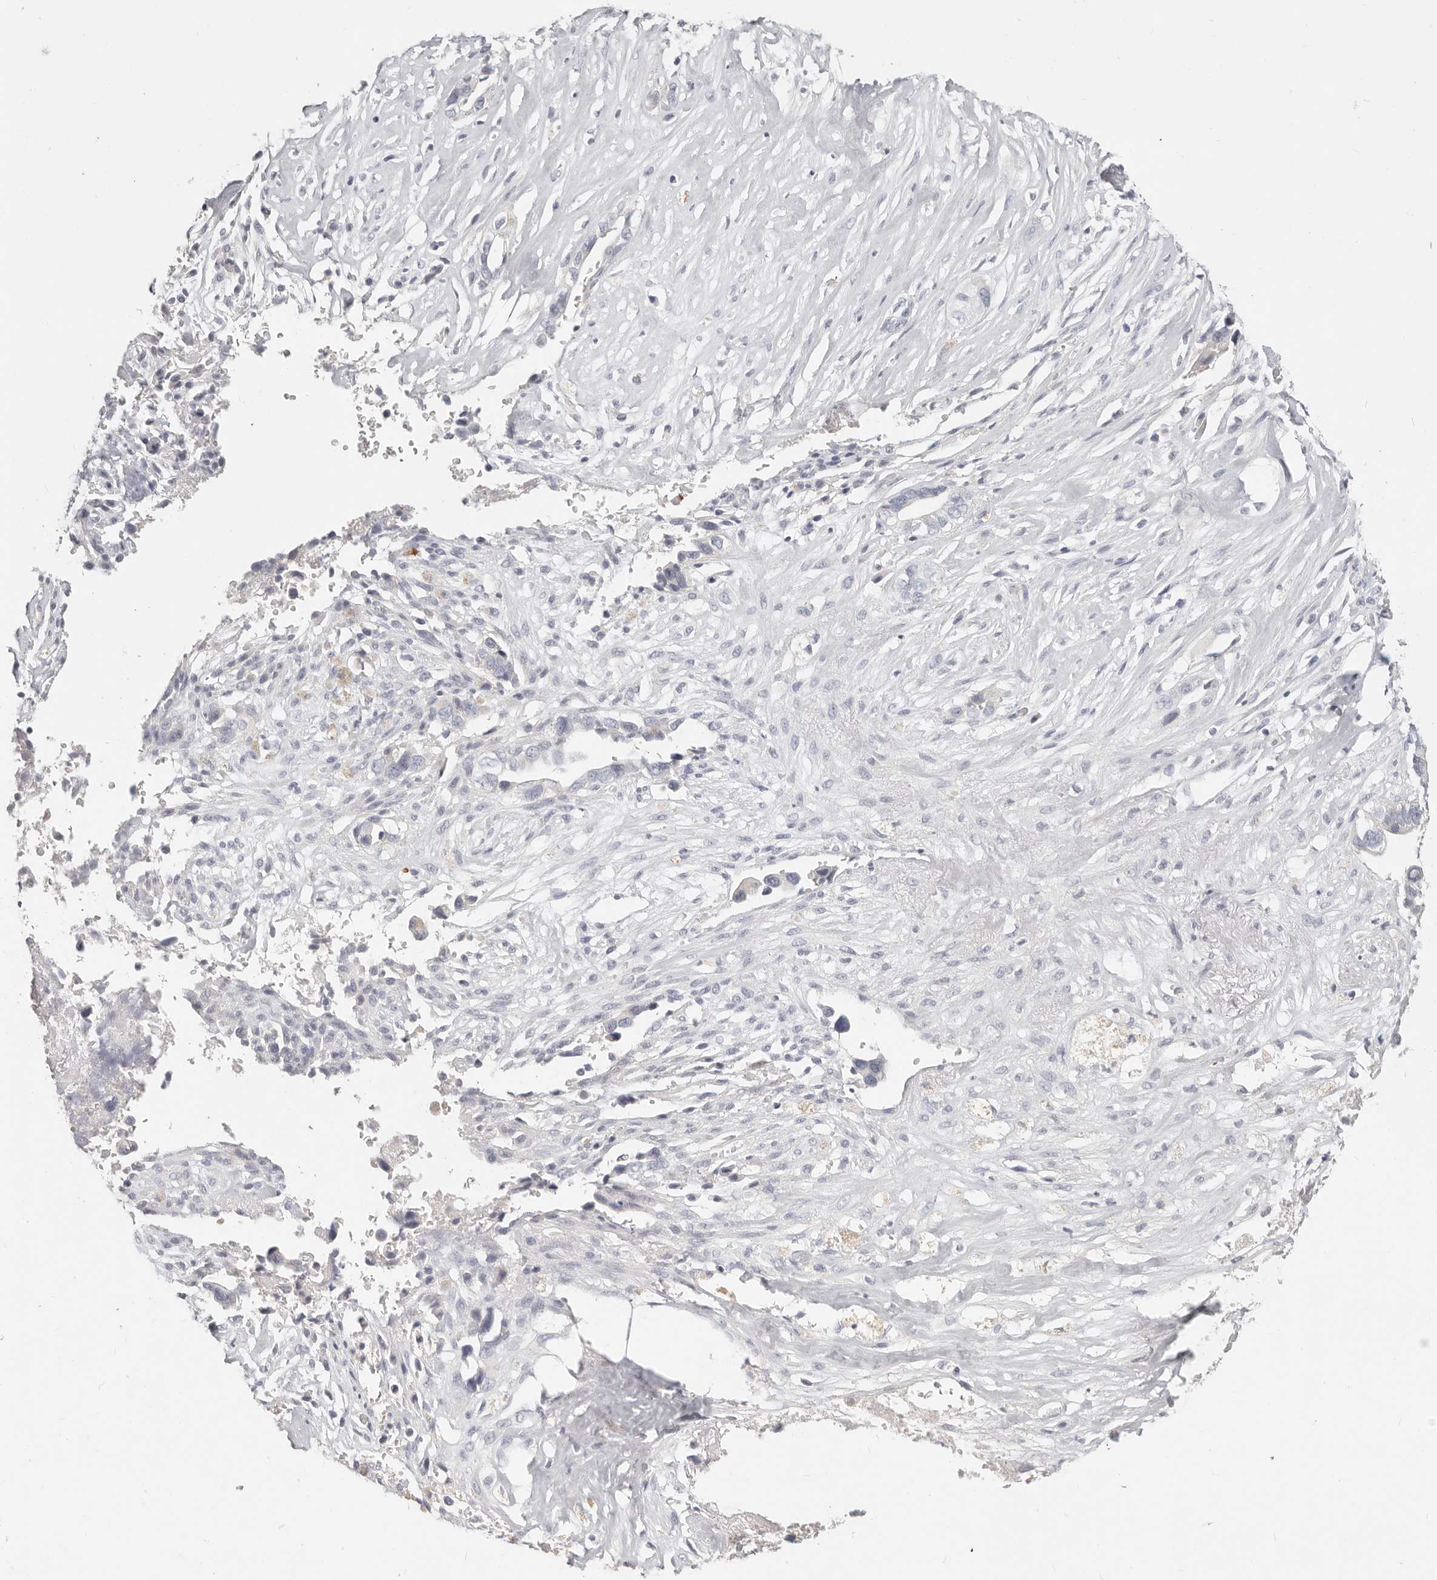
{"staining": {"intensity": "negative", "quantity": "none", "location": "none"}, "tissue": "liver cancer", "cell_type": "Tumor cells", "image_type": "cancer", "snomed": [{"axis": "morphology", "description": "Cholangiocarcinoma"}, {"axis": "topography", "description": "Liver"}], "caption": "Tumor cells are negative for protein expression in human cholangiocarcinoma (liver).", "gene": "TMEM63B", "patient": {"sex": "female", "age": 79}}